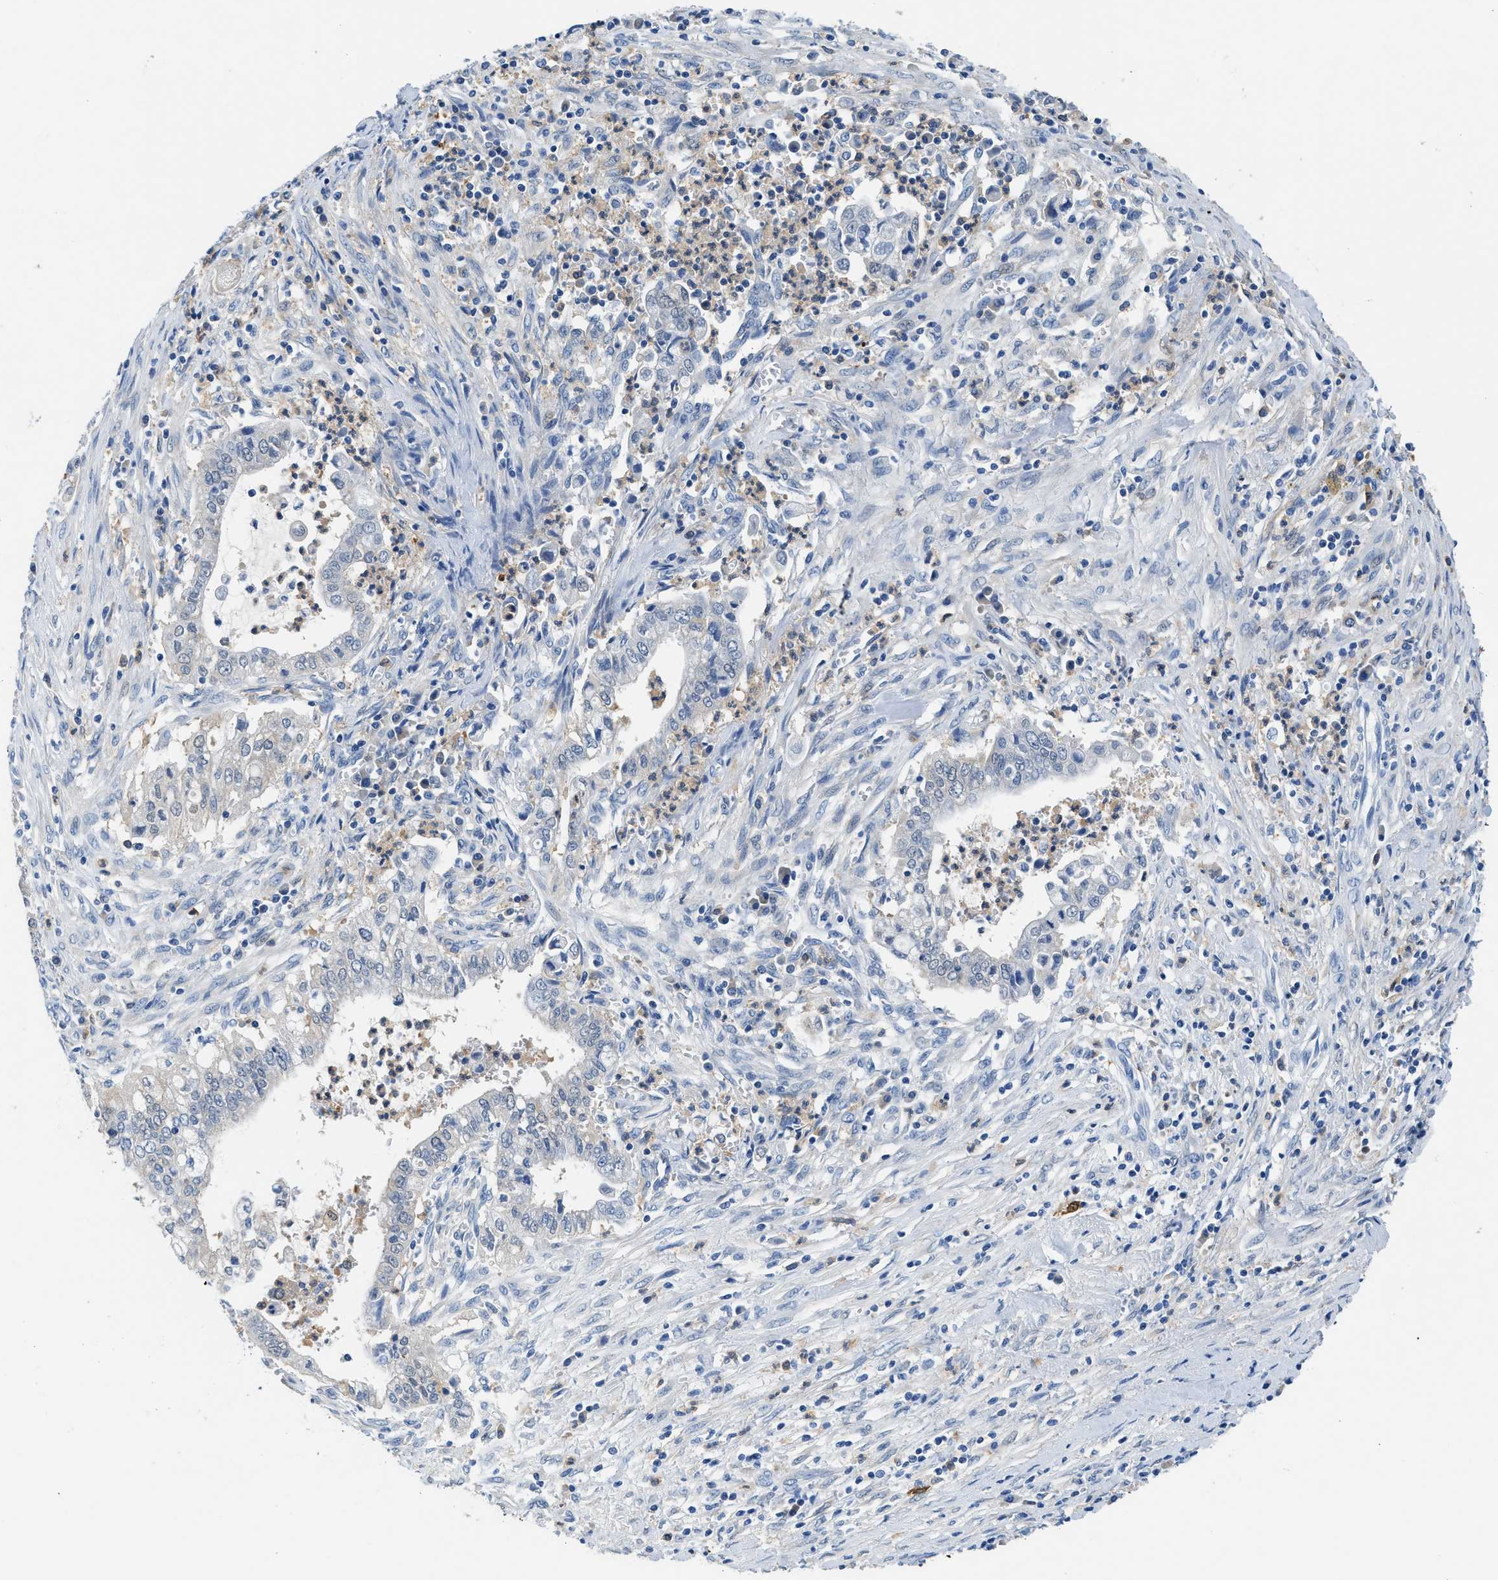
{"staining": {"intensity": "negative", "quantity": "none", "location": "none"}, "tissue": "cervical cancer", "cell_type": "Tumor cells", "image_type": "cancer", "snomed": [{"axis": "morphology", "description": "Adenocarcinoma, NOS"}, {"axis": "topography", "description": "Cervix"}], "caption": "Immunohistochemistry (IHC) photomicrograph of adenocarcinoma (cervical) stained for a protein (brown), which exhibits no expression in tumor cells.", "gene": "FADS6", "patient": {"sex": "female", "age": 44}}